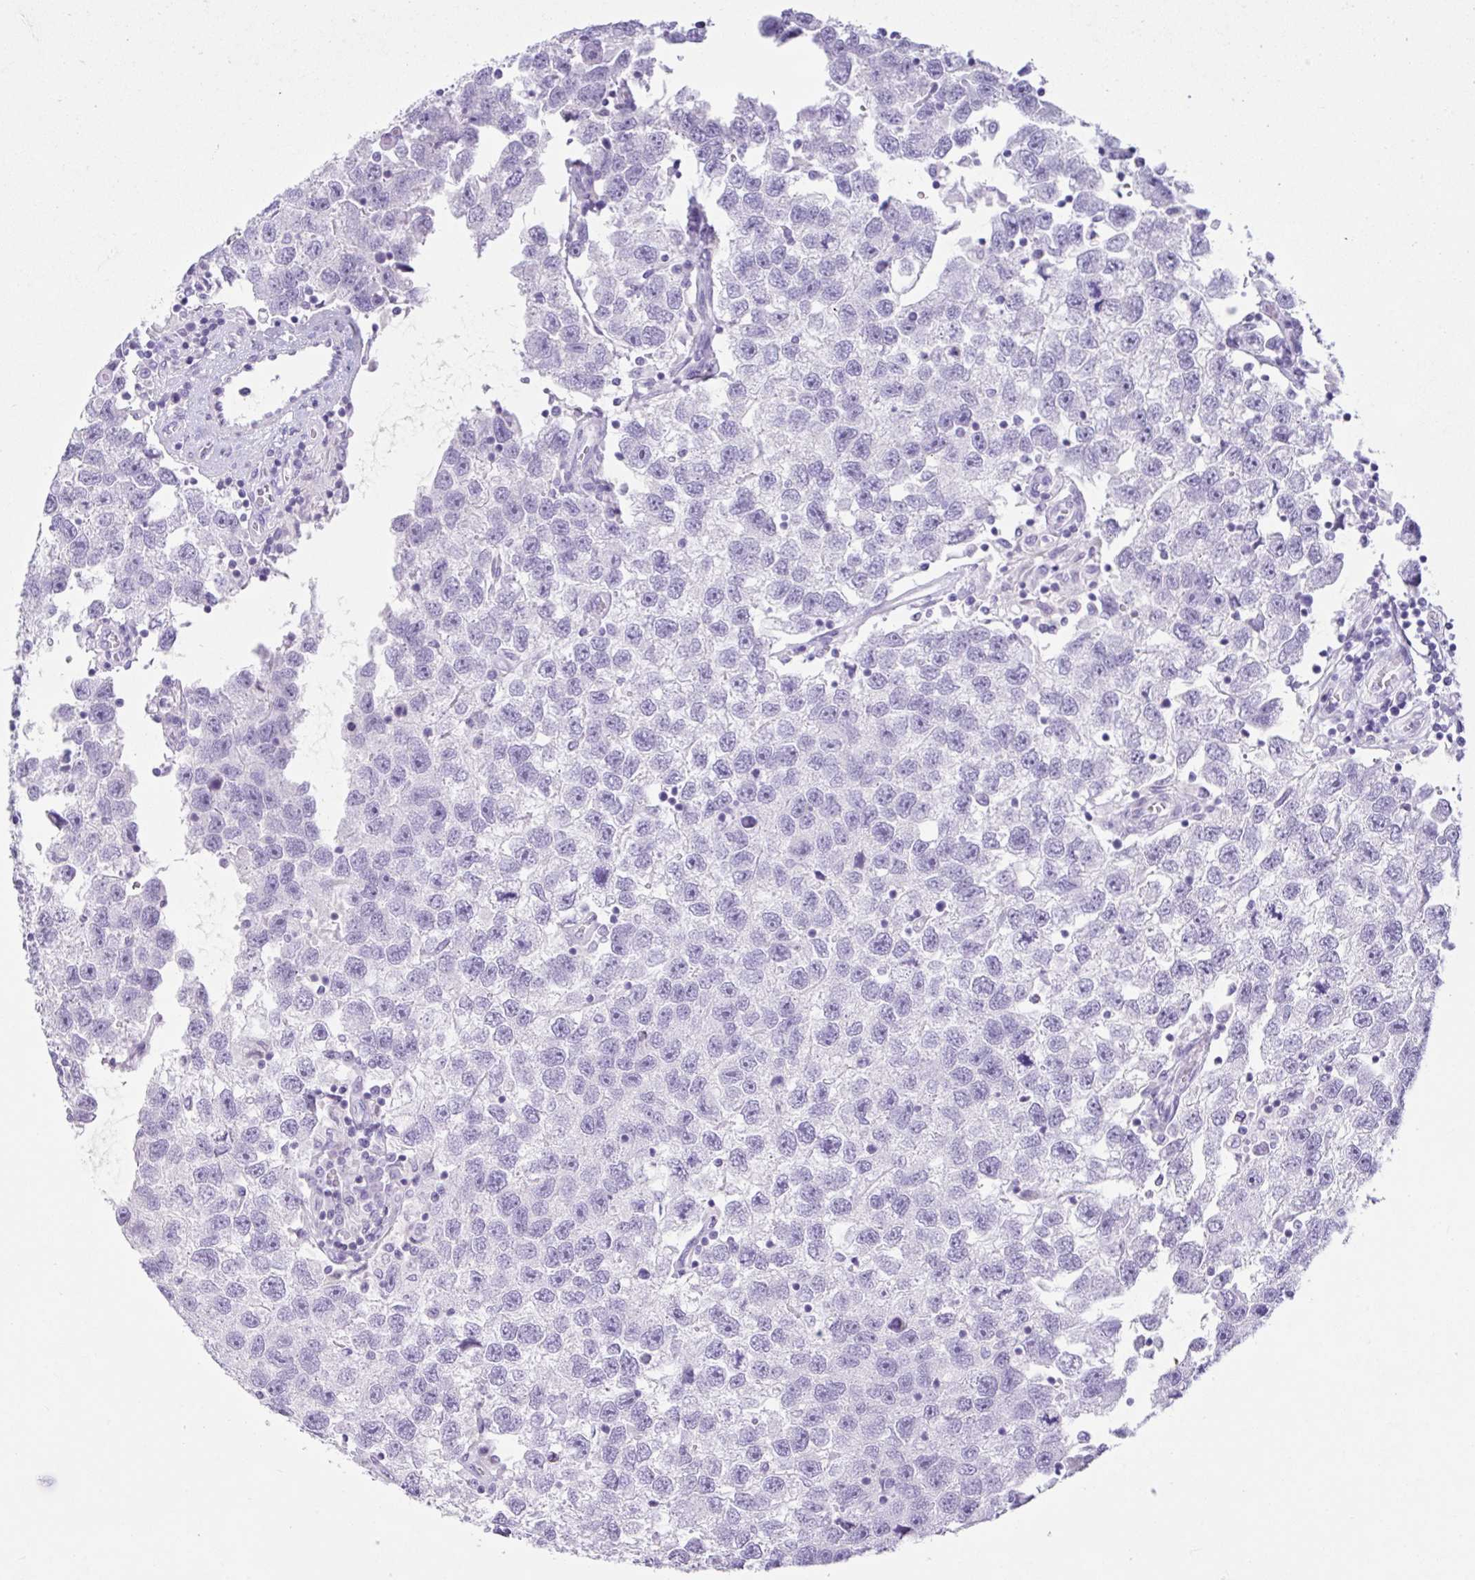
{"staining": {"intensity": "negative", "quantity": "none", "location": "none"}, "tissue": "testis cancer", "cell_type": "Tumor cells", "image_type": "cancer", "snomed": [{"axis": "morphology", "description": "Seminoma, NOS"}, {"axis": "topography", "description": "Testis"}], "caption": "A photomicrograph of human seminoma (testis) is negative for staining in tumor cells. The staining was performed using DAB (3,3'-diaminobenzidine) to visualize the protein expression in brown, while the nuclei were stained in blue with hematoxylin (Magnification: 20x).", "gene": "CTSE", "patient": {"sex": "male", "age": 26}}